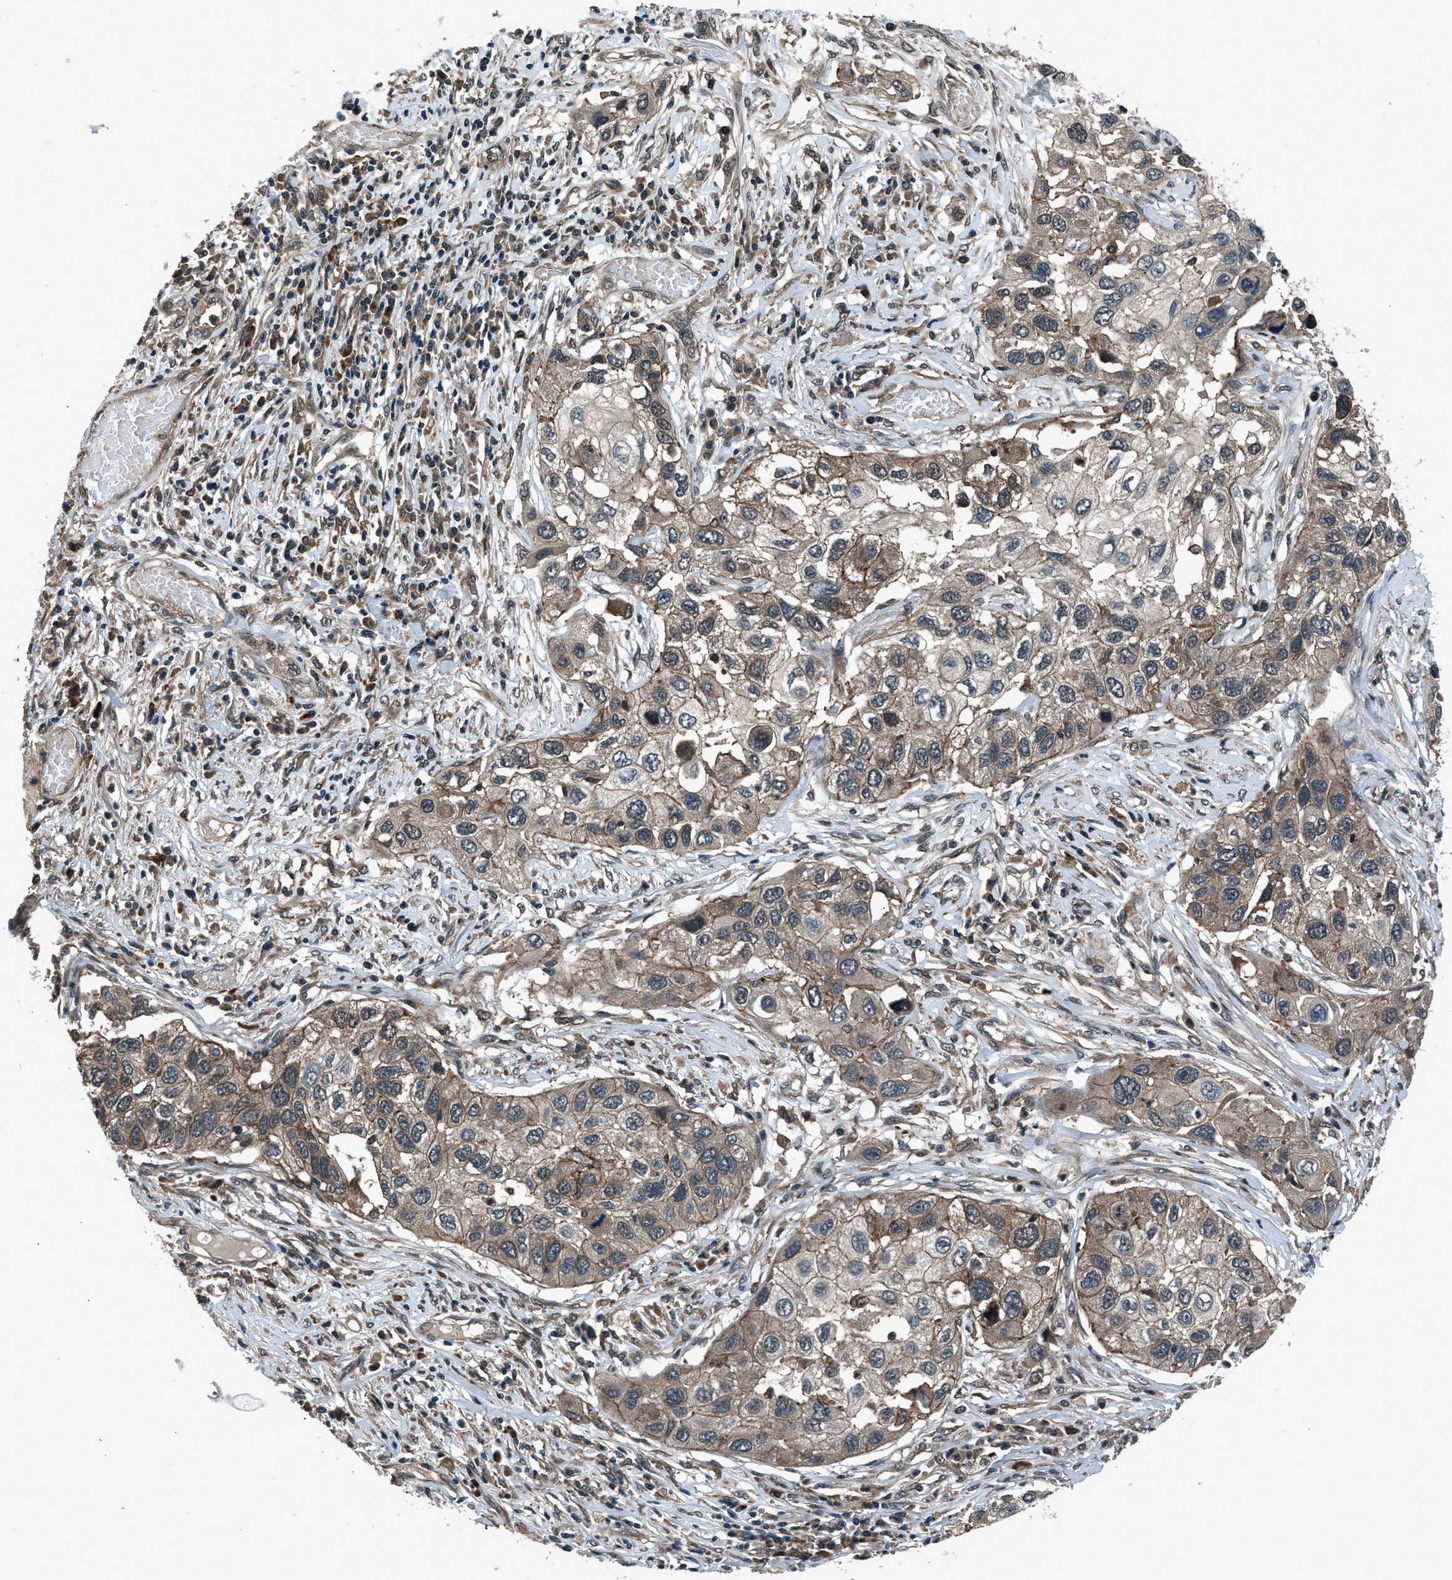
{"staining": {"intensity": "moderate", "quantity": ">75%", "location": "cytoplasmic/membranous"}, "tissue": "lung cancer", "cell_type": "Tumor cells", "image_type": "cancer", "snomed": [{"axis": "morphology", "description": "Squamous cell carcinoma, NOS"}, {"axis": "topography", "description": "Lung"}], "caption": "A histopathology image of lung squamous cell carcinoma stained for a protein demonstrates moderate cytoplasmic/membranous brown staining in tumor cells. The protein of interest is stained brown, and the nuclei are stained in blue (DAB (3,3'-diaminobenzidine) IHC with brightfield microscopy, high magnification).", "gene": "ARHGEF11", "patient": {"sex": "male", "age": 71}}